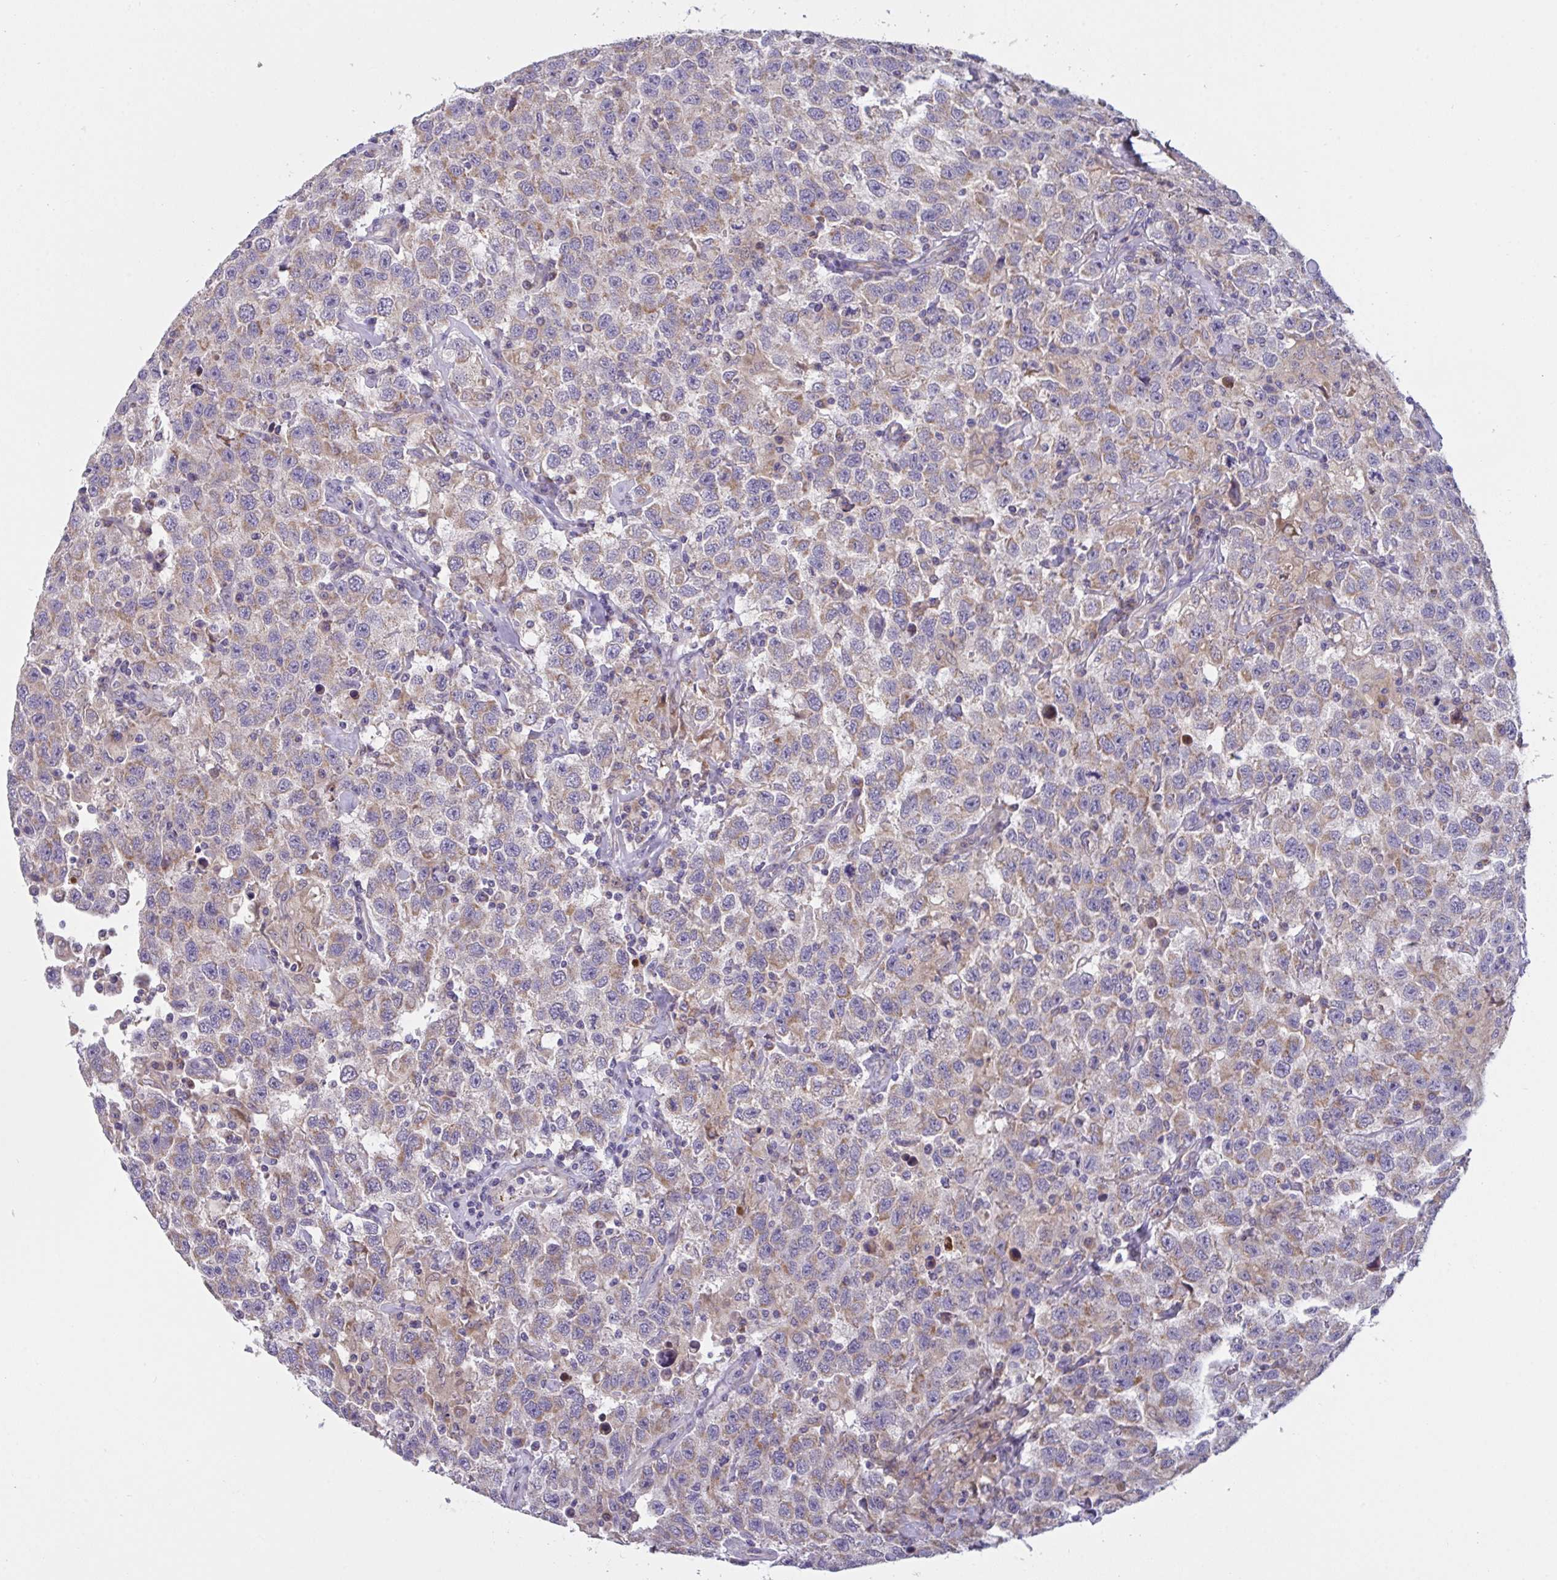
{"staining": {"intensity": "weak", "quantity": "<25%", "location": "cytoplasmic/membranous"}, "tissue": "testis cancer", "cell_type": "Tumor cells", "image_type": "cancer", "snomed": [{"axis": "morphology", "description": "Seminoma, NOS"}, {"axis": "topography", "description": "Testis"}], "caption": "Immunohistochemical staining of testis cancer exhibits no significant expression in tumor cells. Brightfield microscopy of IHC stained with DAB (brown) and hematoxylin (blue), captured at high magnification.", "gene": "MRPS2", "patient": {"sex": "male", "age": 41}}